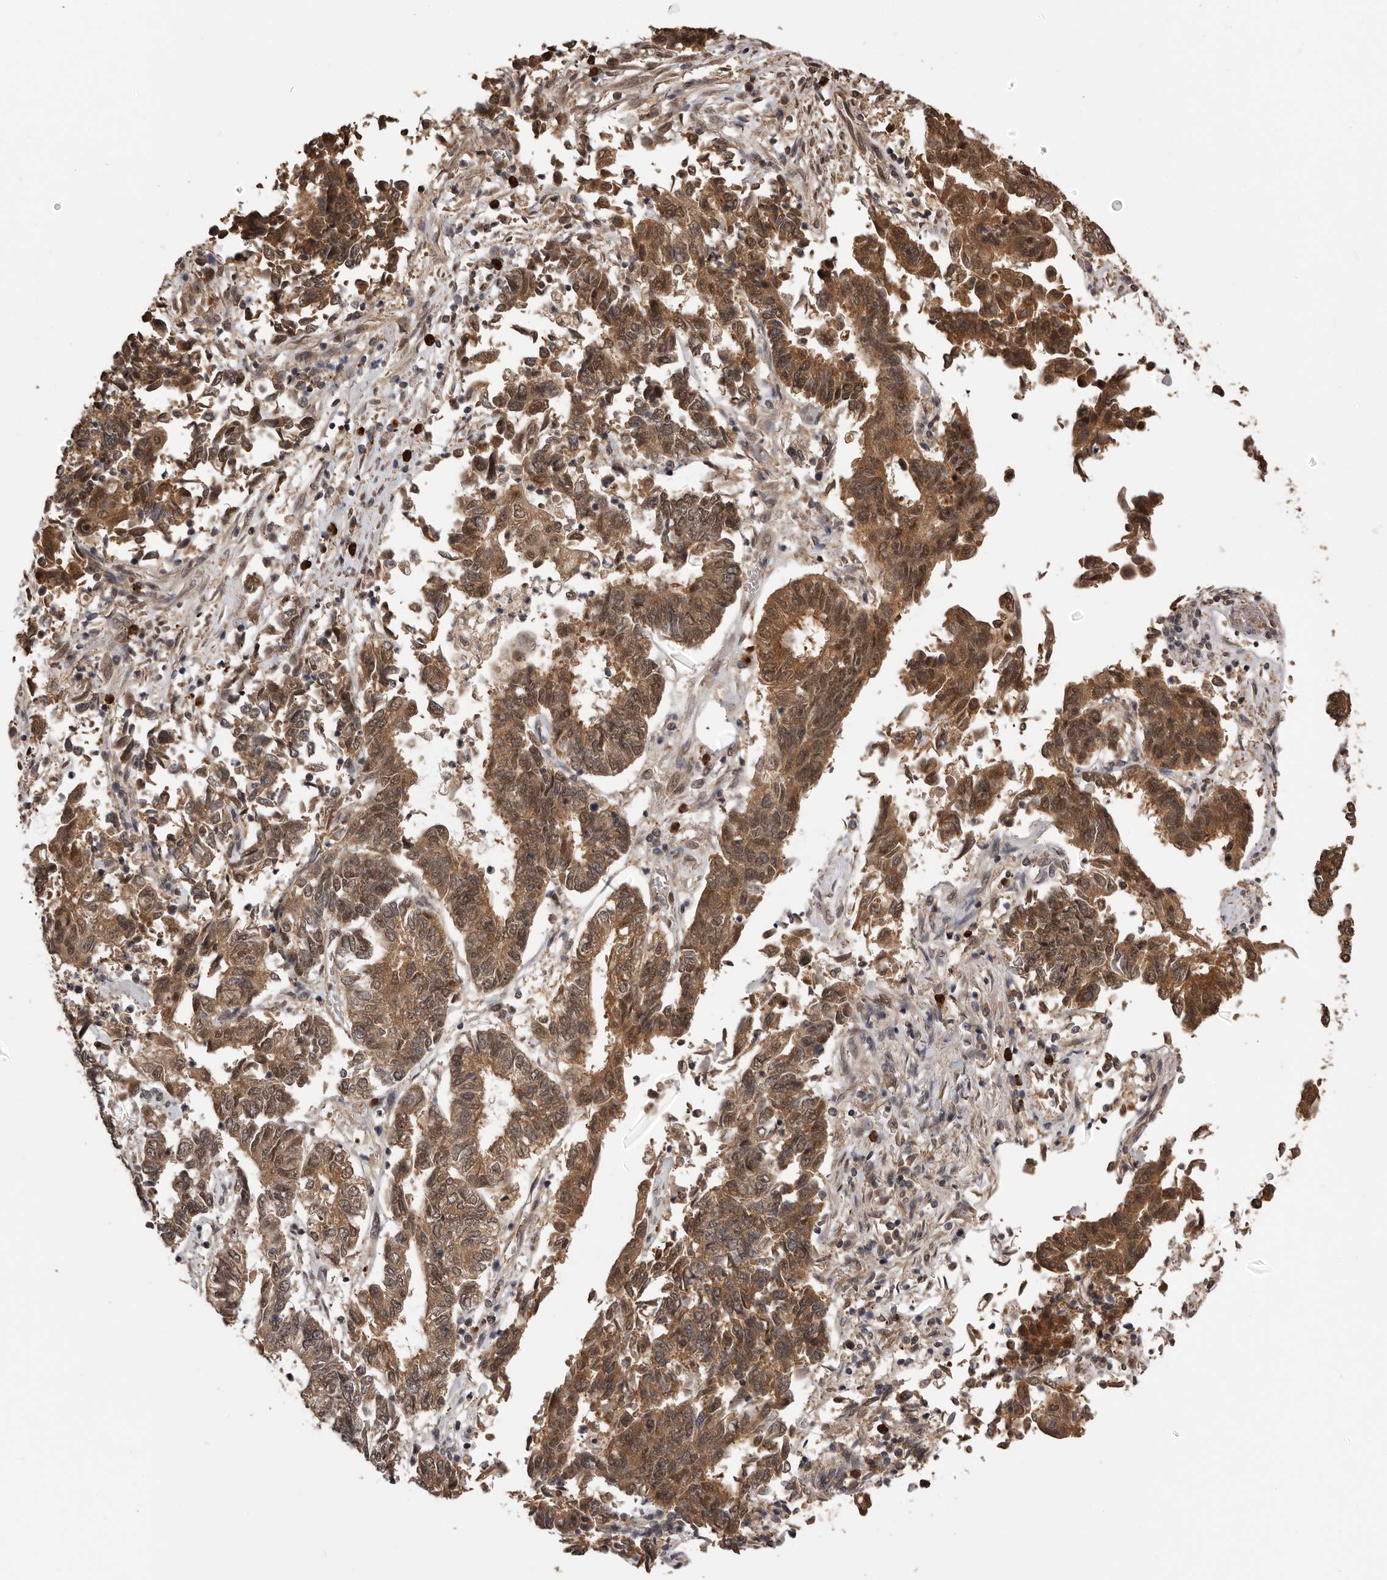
{"staining": {"intensity": "moderate", "quantity": ">75%", "location": "cytoplasmic/membranous,nuclear"}, "tissue": "endometrial cancer", "cell_type": "Tumor cells", "image_type": "cancer", "snomed": [{"axis": "morphology", "description": "Adenocarcinoma, NOS"}, {"axis": "topography", "description": "Endometrium"}], "caption": "Protein expression analysis of endometrial cancer (adenocarcinoma) displays moderate cytoplasmic/membranous and nuclear positivity in about >75% of tumor cells. (DAB (3,3'-diaminobenzidine) IHC, brown staining for protein, blue staining for nuclei).", "gene": "VPS37A", "patient": {"sex": "female", "age": 80}}